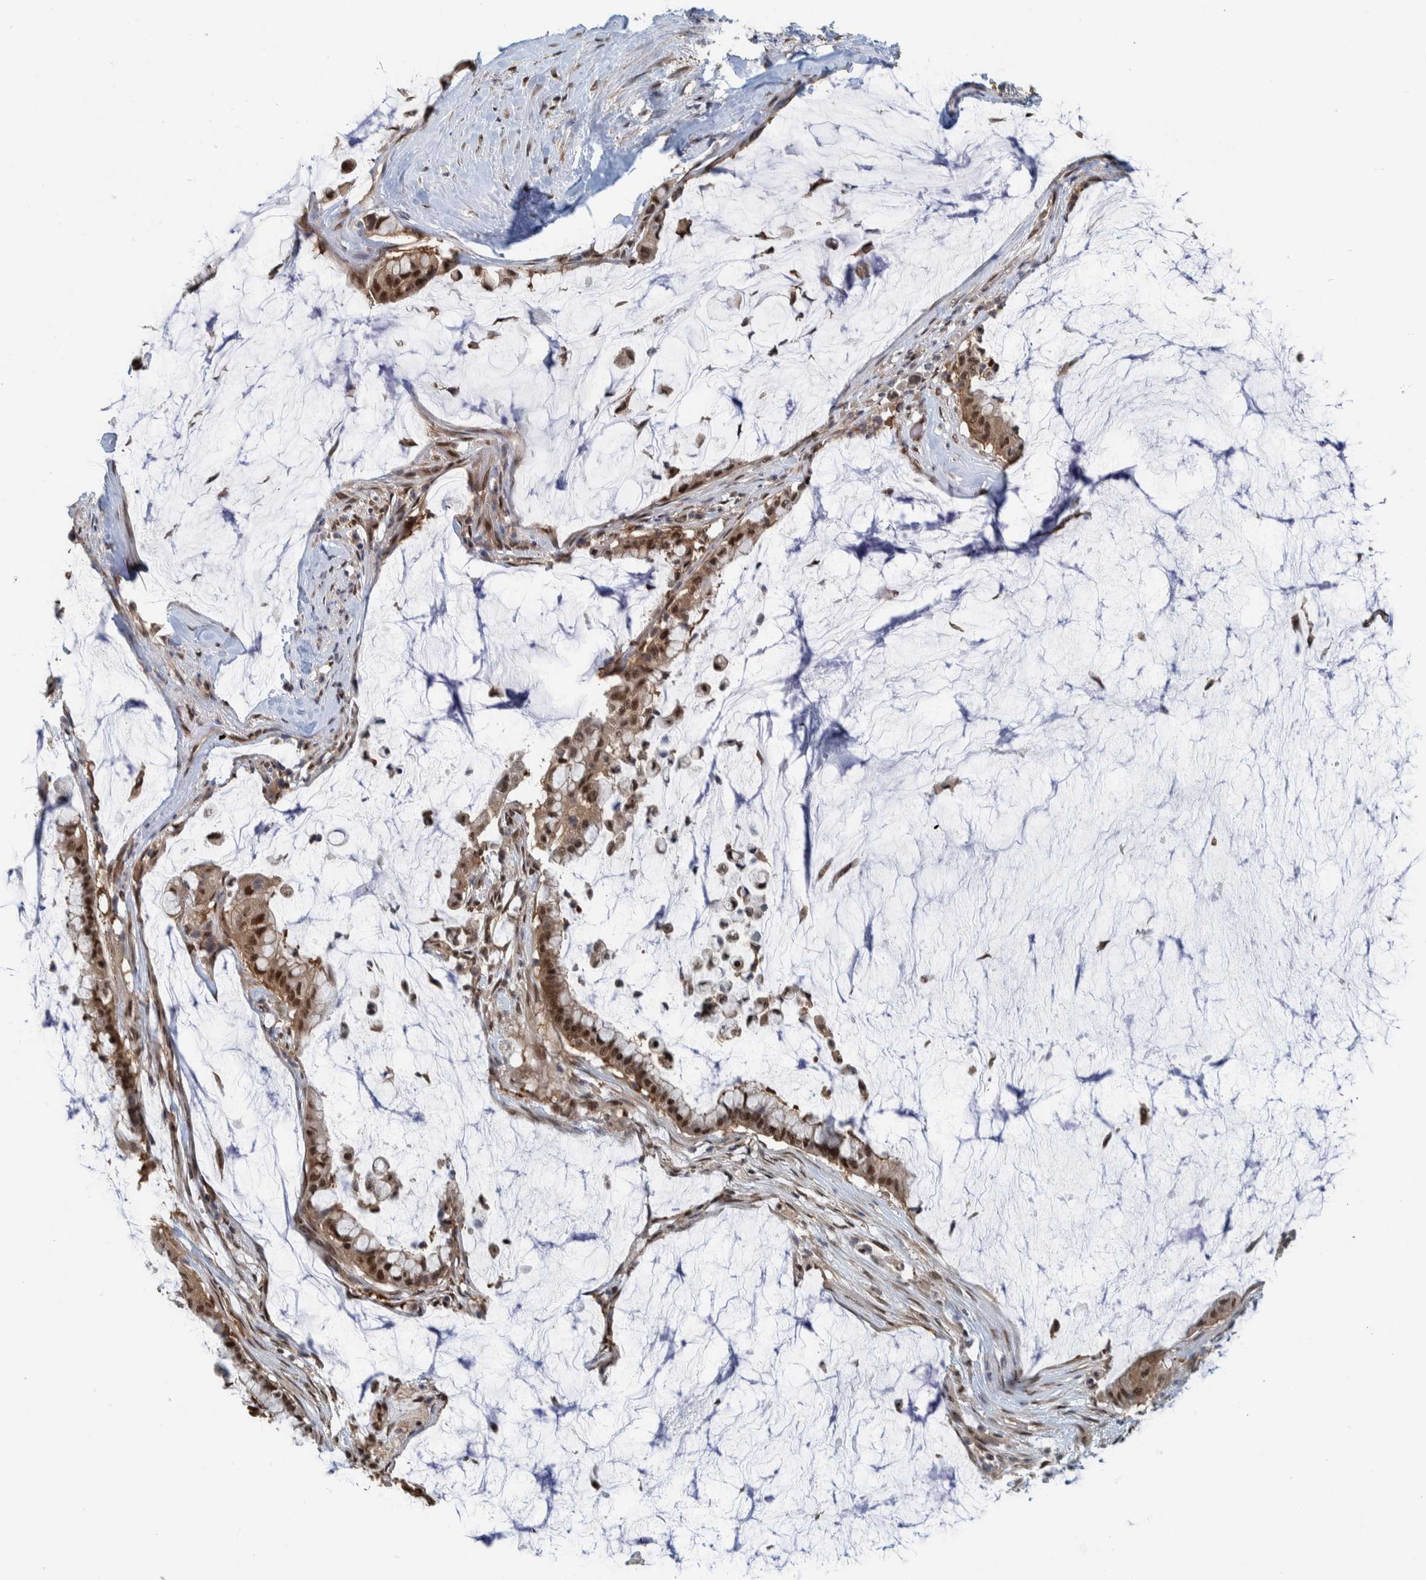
{"staining": {"intensity": "strong", "quantity": ">75%", "location": "nuclear"}, "tissue": "pancreatic cancer", "cell_type": "Tumor cells", "image_type": "cancer", "snomed": [{"axis": "morphology", "description": "Adenocarcinoma, NOS"}, {"axis": "topography", "description": "Pancreas"}], "caption": "Immunohistochemical staining of pancreatic cancer (adenocarcinoma) shows high levels of strong nuclear staining in approximately >75% of tumor cells.", "gene": "COPS3", "patient": {"sex": "male", "age": 41}}